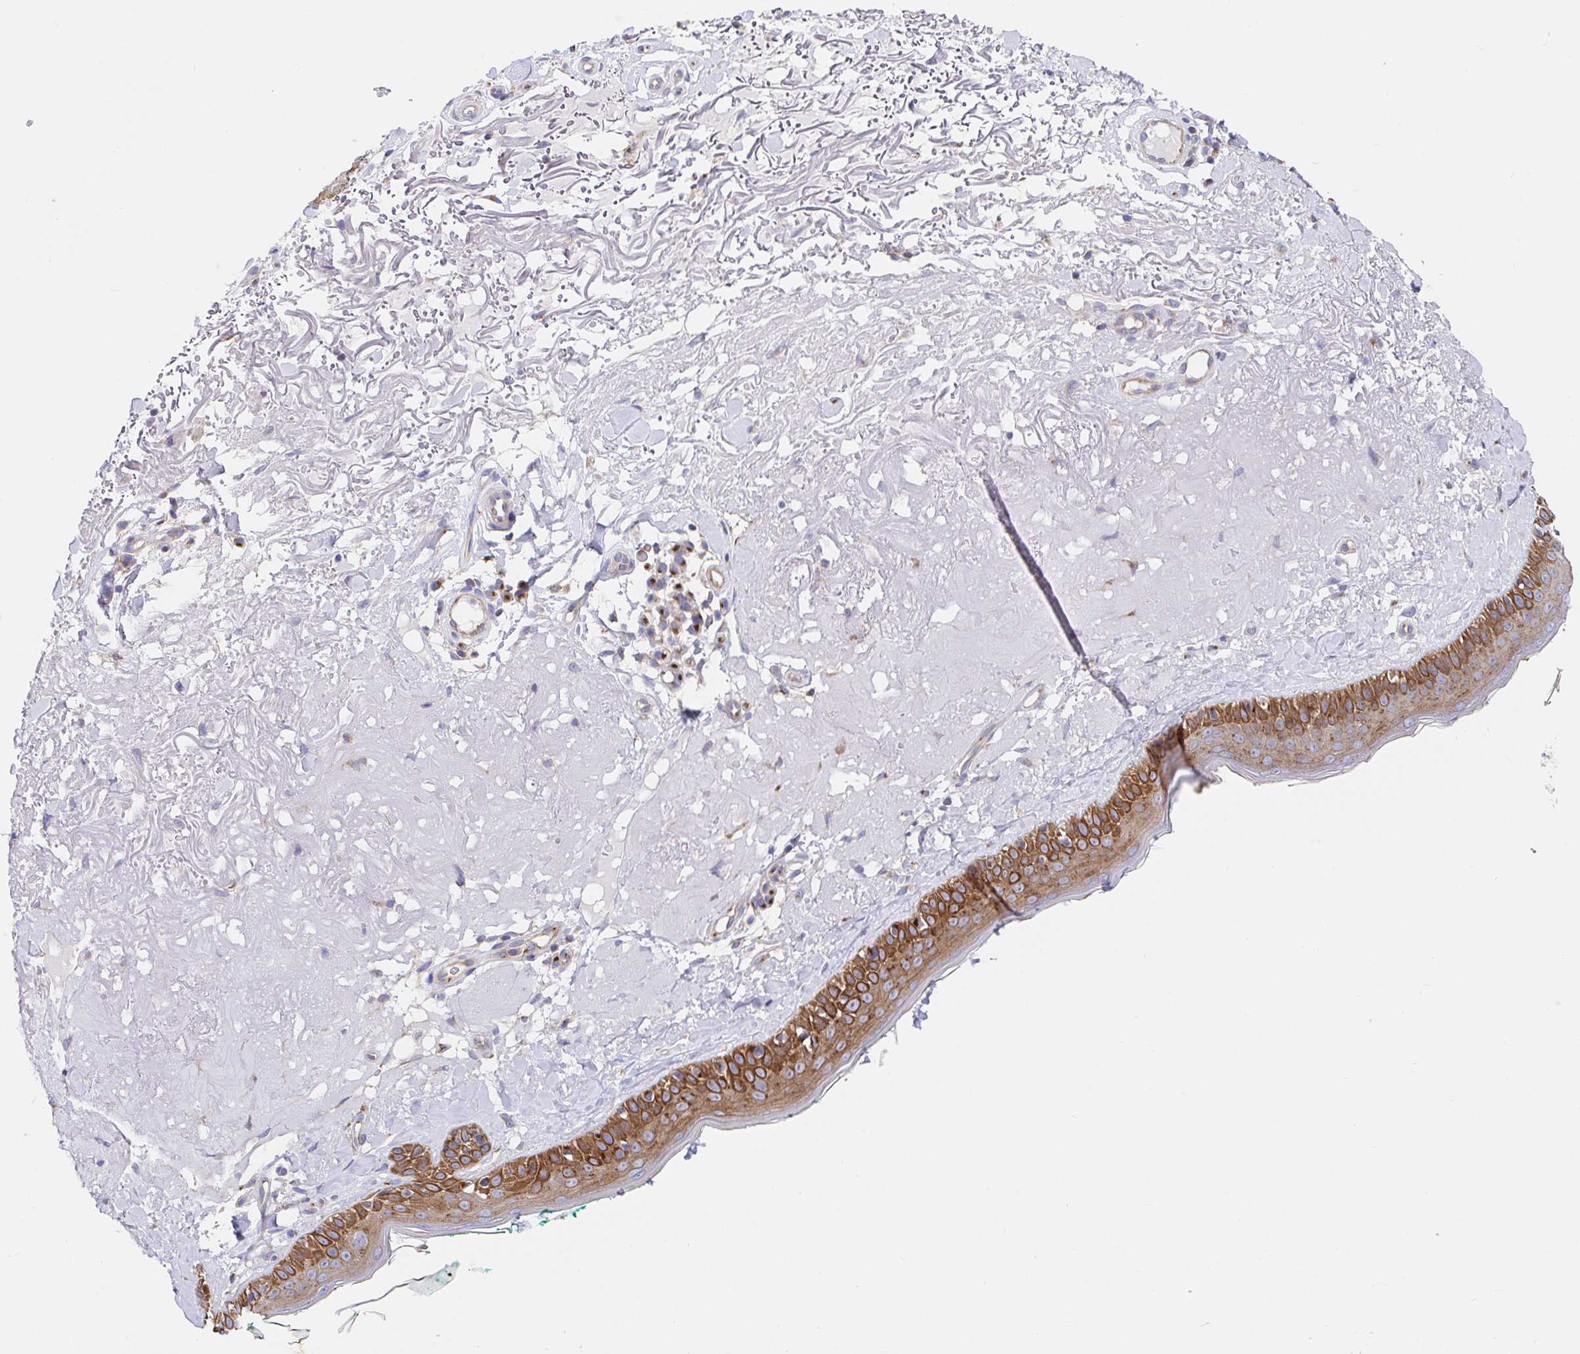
{"staining": {"intensity": "weak", "quantity": ">75%", "location": "cytoplasmic/membranous"}, "tissue": "skin", "cell_type": "Fibroblasts", "image_type": "normal", "snomed": [{"axis": "morphology", "description": "Normal tissue, NOS"}, {"axis": "topography", "description": "Skin"}], "caption": "Immunohistochemistry (IHC) photomicrograph of benign skin stained for a protein (brown), which shows low levels of weak cytoplasmic/membranous positivity in approximately >75% of fibroblasts.", "gene": "GOLGA1", "patient": {"sex": "male", "age": 73}}